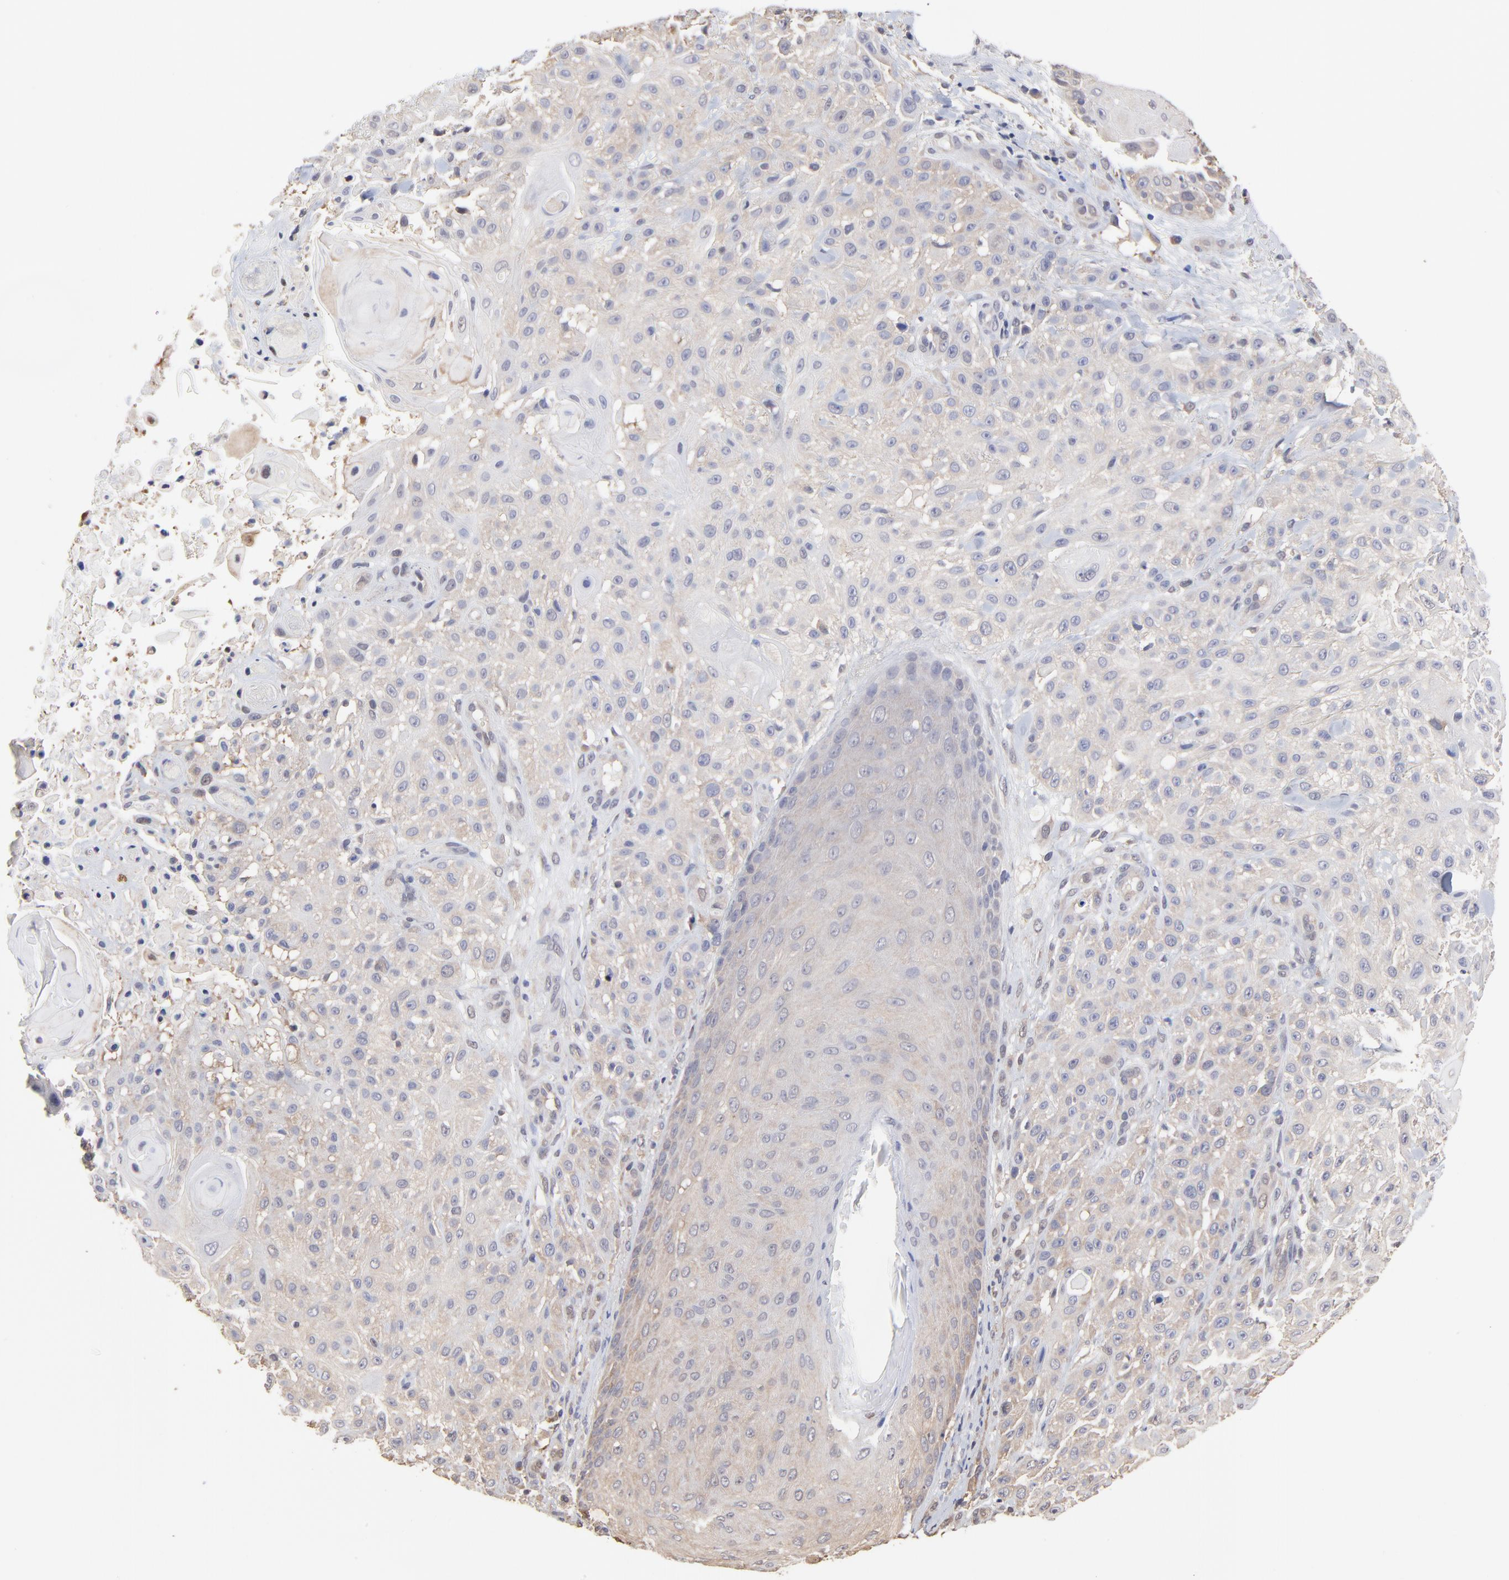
{"staining": {"intensity": "weak", "quantity": "25%-75%", "location": "cytoplasmic/membranous"}, "tissue": "skin cancer", "cell_type": "Tumor cells", "image_type": "cancer", "snomed": [{"axis": "morphology", "description": "Squamous cell carcinoma, NOS"}, {"axis": "topography", "description": "Skin"}], "caption": "Skin cancer (squamous cell carcinoma) was stained to show a protein in brown. There is low levels of weak cytoplasmic/membranous expression in about 25%-75% of tumor cells. (brown staining indicates protein expression, while blue staining denotes nuclei).", "gene": "CCT2", "patient": {"sex": "female", "age": 42}}